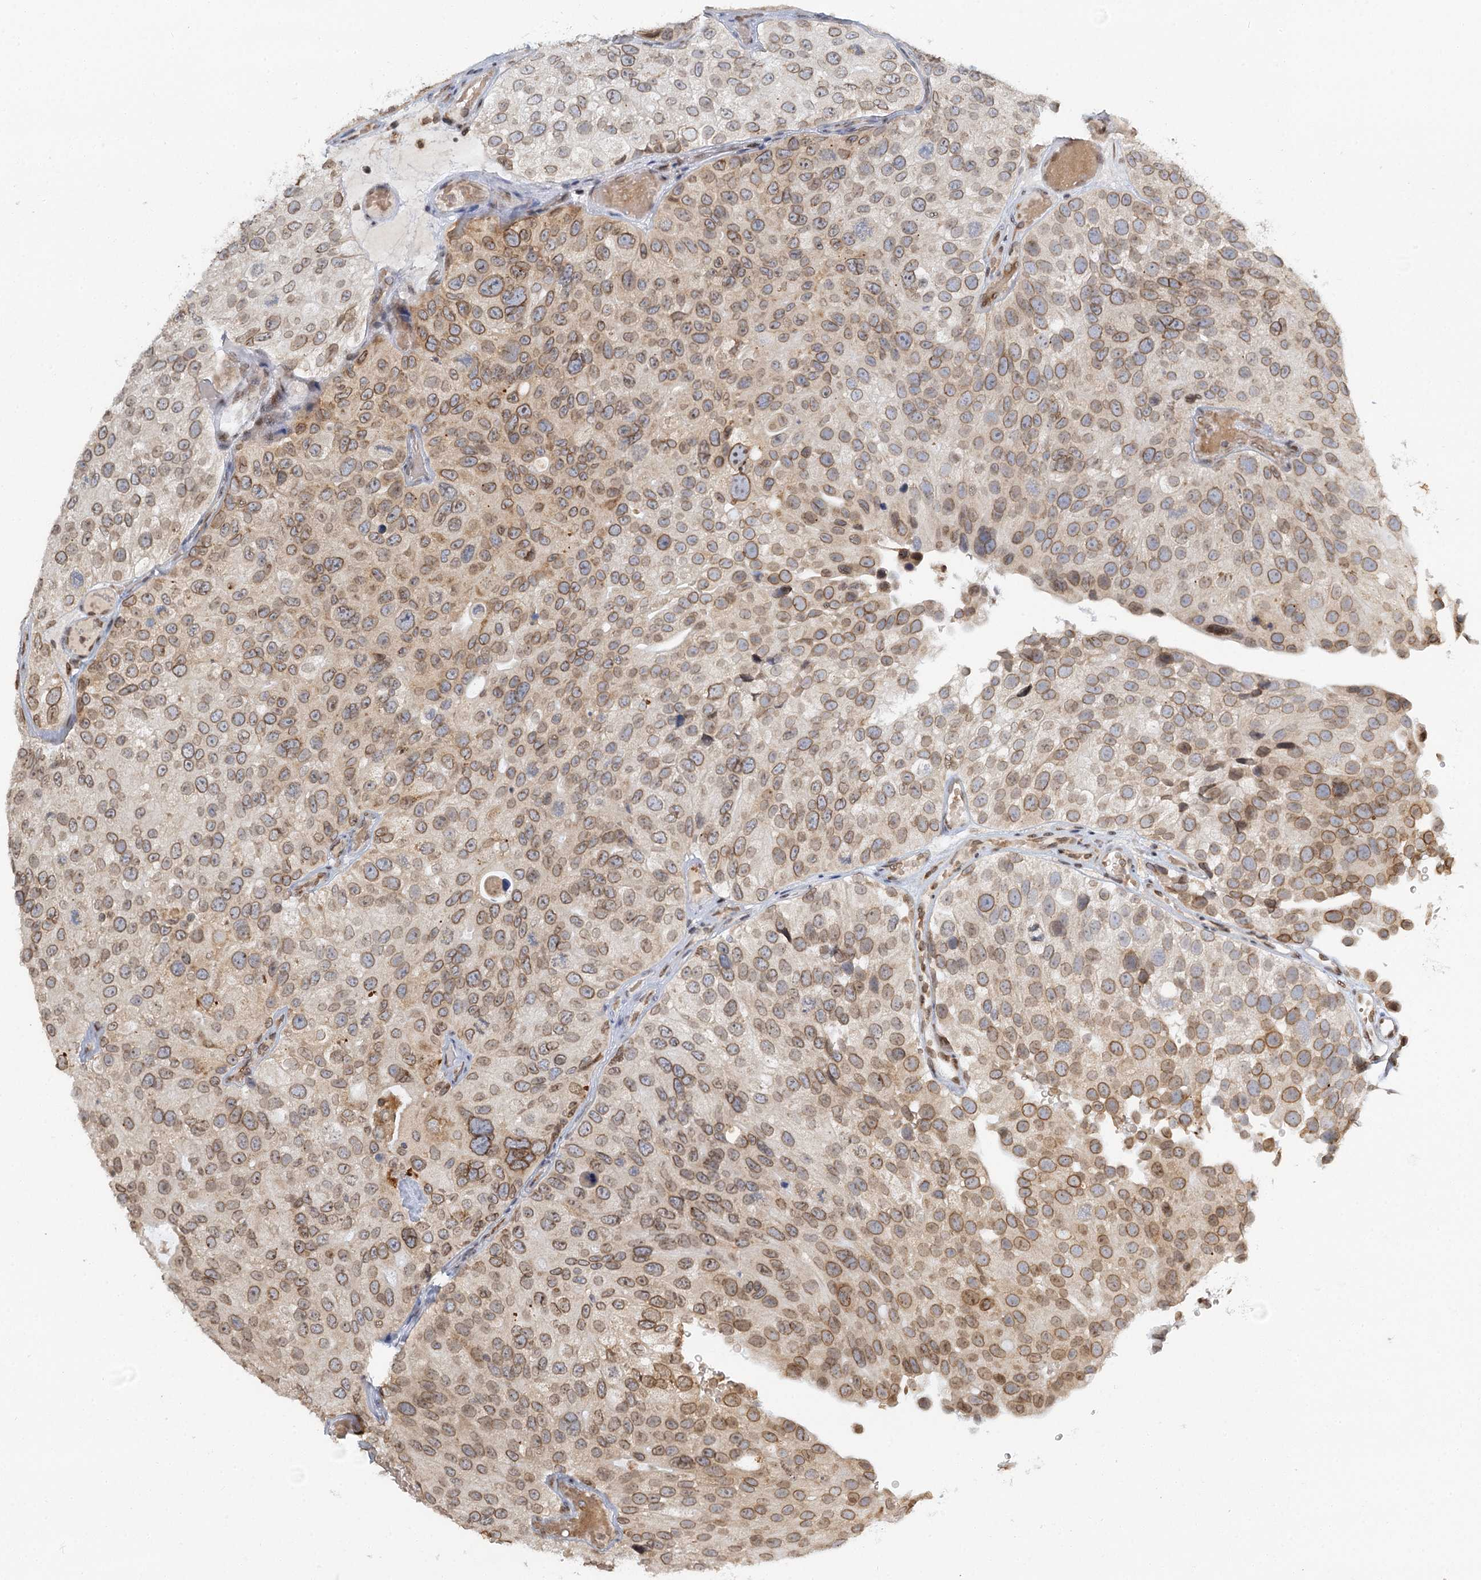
{"staining": {"intensity": "moderate", "quantity": ">75%", "location": "cytoplasmic/membranous,nuclear"}, "tissue": "urothelial cancer", "cell_type": "Tumor cells", "image_type": "cancer", "snomed": [{"axis": "morphology", "description": "Urothelial carcinoma, Low grade"}, {"axis": "topography", "description": "Urinary bladder"}], "caption": "Human low-grade urothelial carcinoma stained with a brown dye displays moderate cytoplasmic/membranous and nuclear positive staining in about >75% of tumor cells.", "gene": "TREX1", "patient": {"sex": "male", "age": 78}}